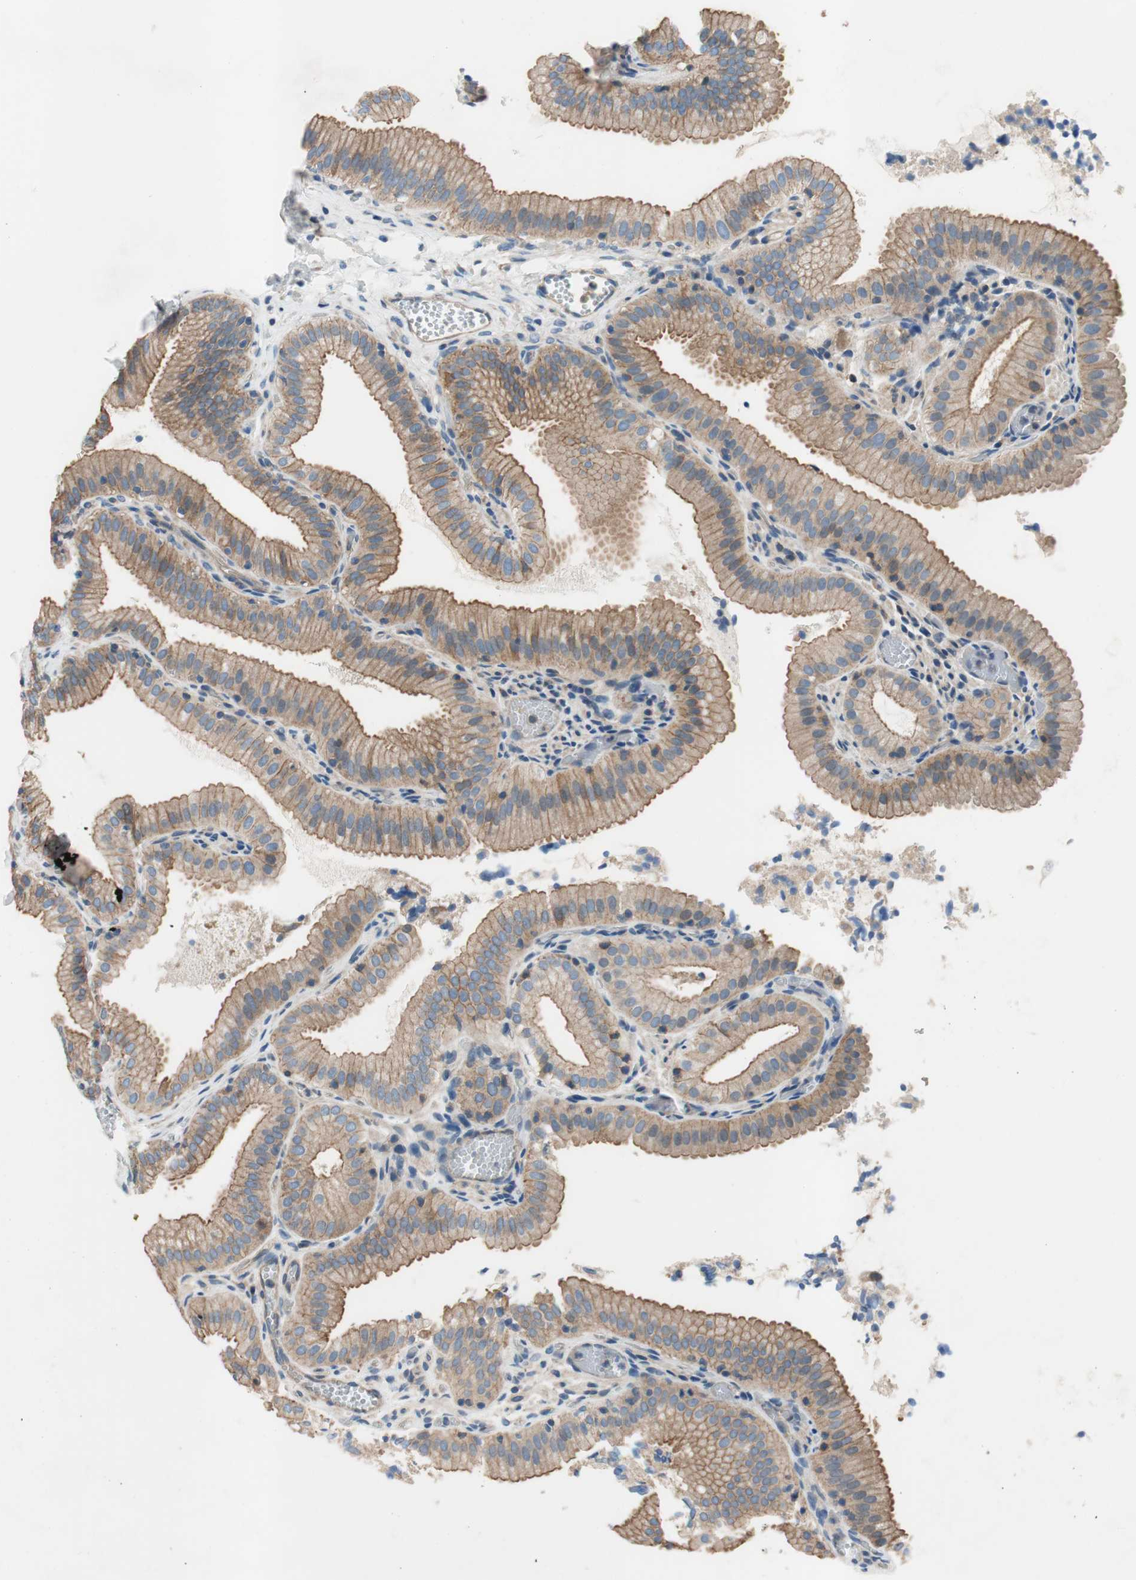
{"staining": {"intensity": "moderate", "quantity": ">75%", "location": "cytoplasmic/membranous"}, "tissue": "gallbladder", "cell_type": "Glandular cells", "image_type": "normal", "snomed": [{"axis": "morphology", "description": "Normal tissue, NOS"}, {"axis": "topography", "description": "Gallbladder"}], "caption": "Glandular cells display moderate cytoplasmic/membranous positivity in approximately >75% of cells in benign gallbladder. The staining was performed using DAB (3,3'-diaminobenzidine) to visualize the protein expression in brown, while the nuclei were stained in blue with hematoxylin (Magnification: 20x).", "gene": "CALML3", "patient": {"sex": "male", "age": 54}}